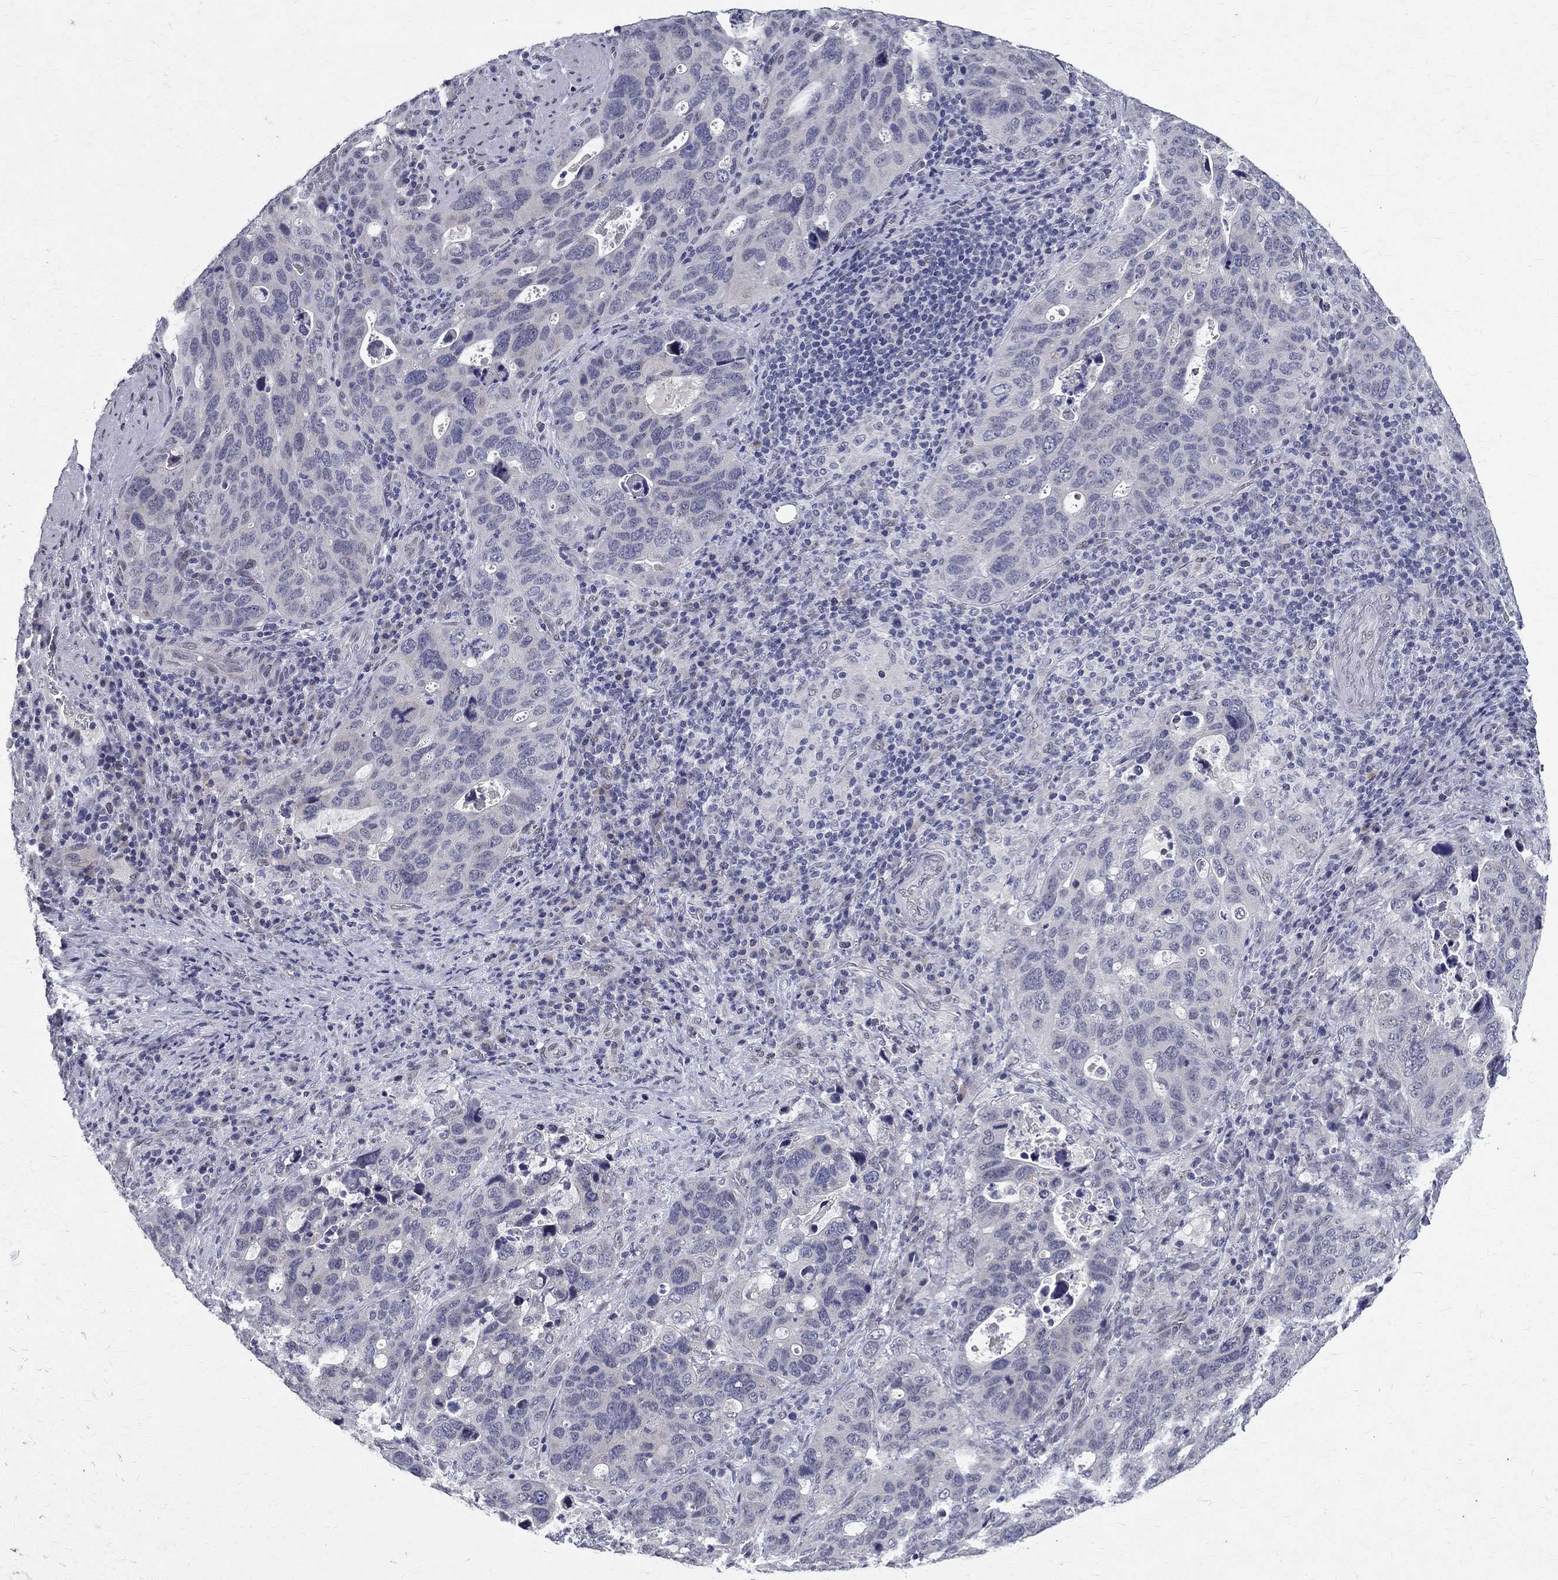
{"staining": {"intensity": "negative", "quantity": "none", "location": "none"}, "tissue": "stomach cancer", "cell_type": "Tumor cells", "image_type": "cancer", "snomed": [{"axis": "morphology", "description": "Adenocarcinoma, NOS"}, {"axis": "topography", "description": "Stomach"}], "caption": "Protein analysis of stomach cancer (adenocarcinoma) demonstrates no significant expression in tumor cells.", "gene": "RBFOX1", "patient": {"sex": "male", "age": 54}}